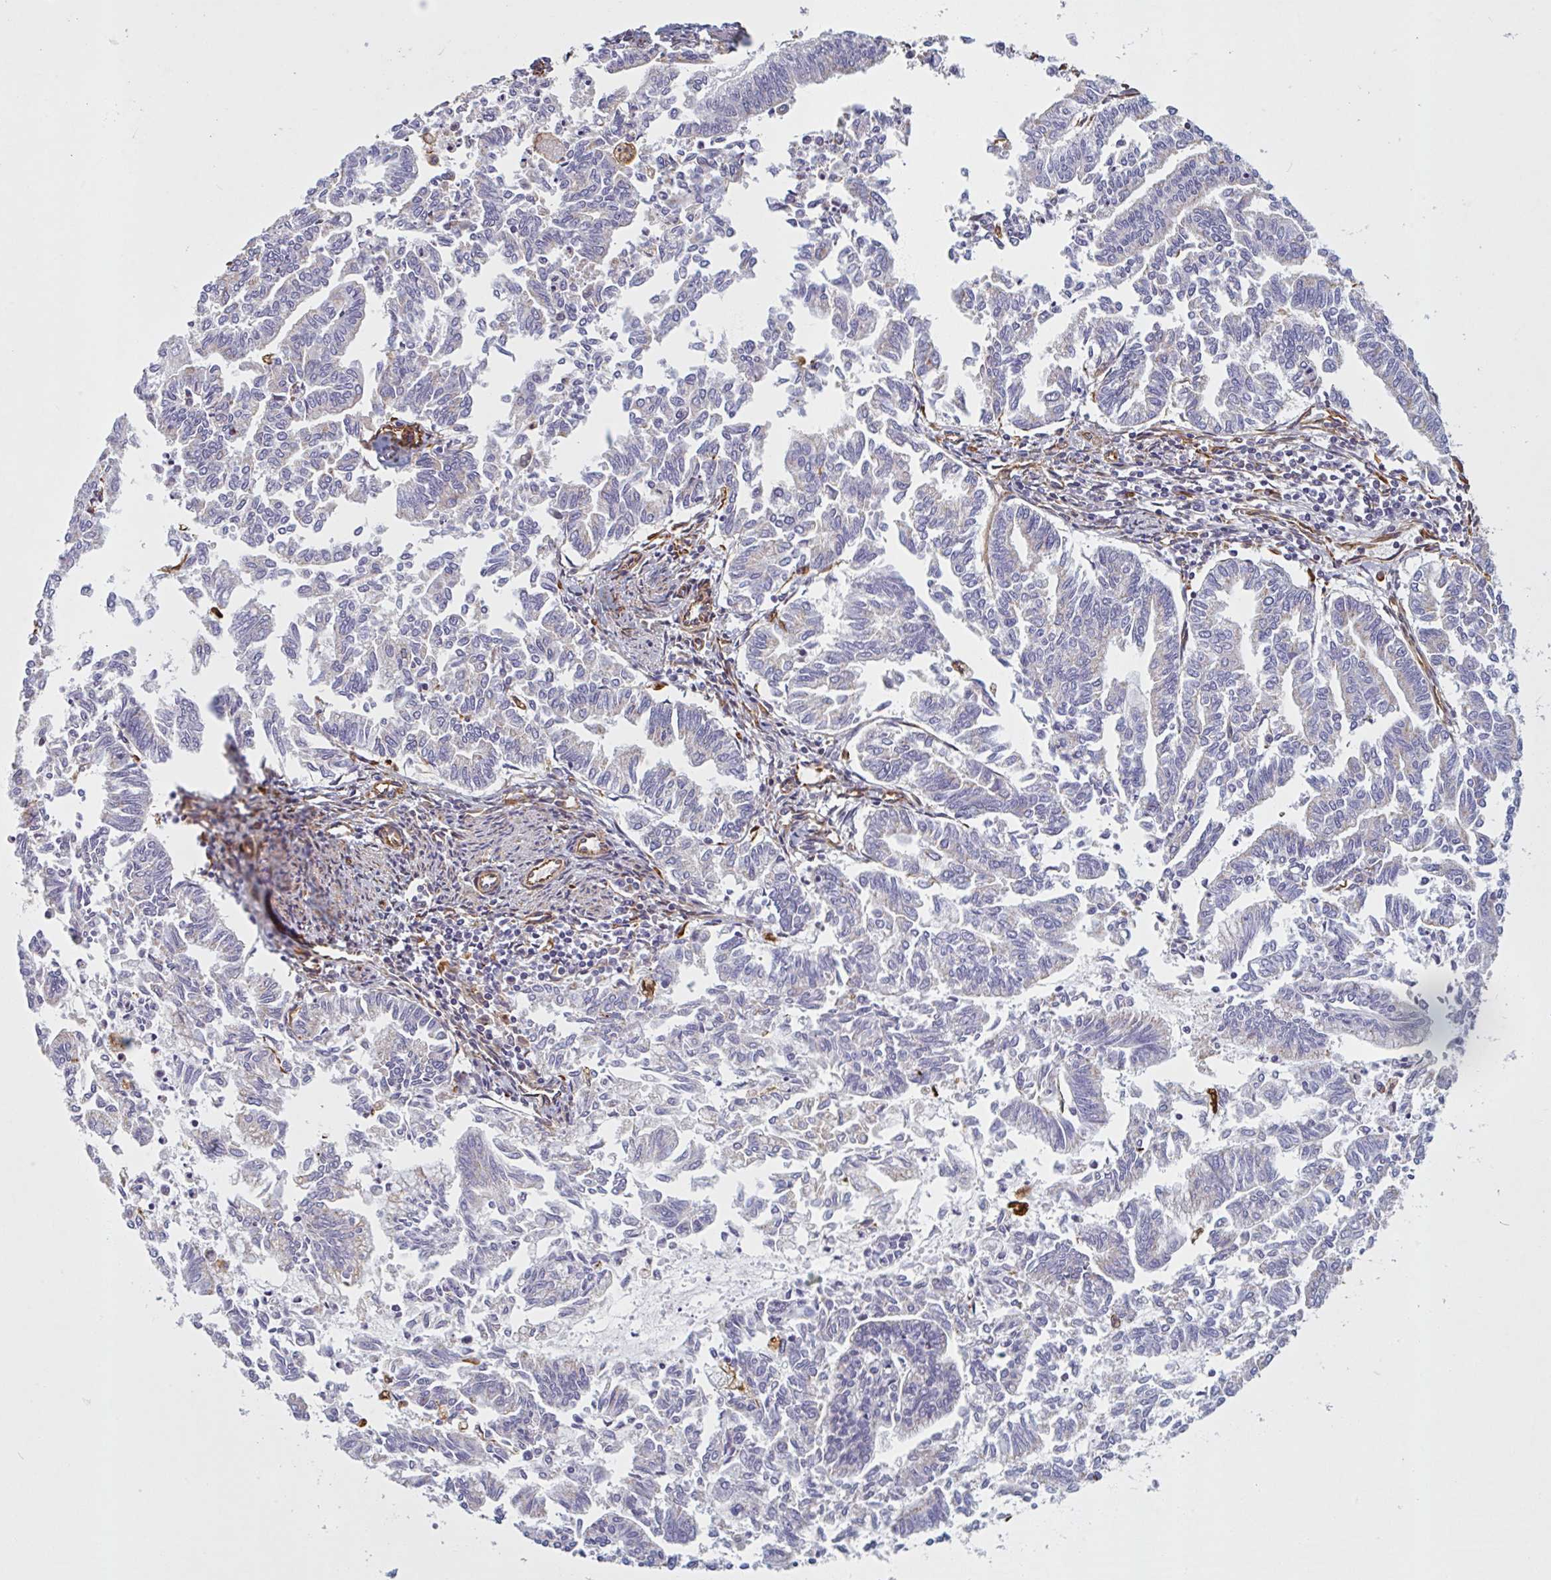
{"staining": {"intensity": "moderate", "quantity": "<25%", "location": "cytoplasmic/membranous"}, "tissue": "endometrial cancer", "cell_type": "Tumor cells", "image_type": "cancer", "snomed": [{"axis": "morphology", "description": "Adenocarcinoma, NOS"}, {"axis": "topography", "description": "Endometrium"}], "caption": "Immunohistochemical staining of human endometrial cancer demonstrates low levels of moderate cytoplasmic/membranous protein positivity in about <25% of tumor cells.", "gene": "PPFIA1", "patient": {"sex": "female", "age": 79}}